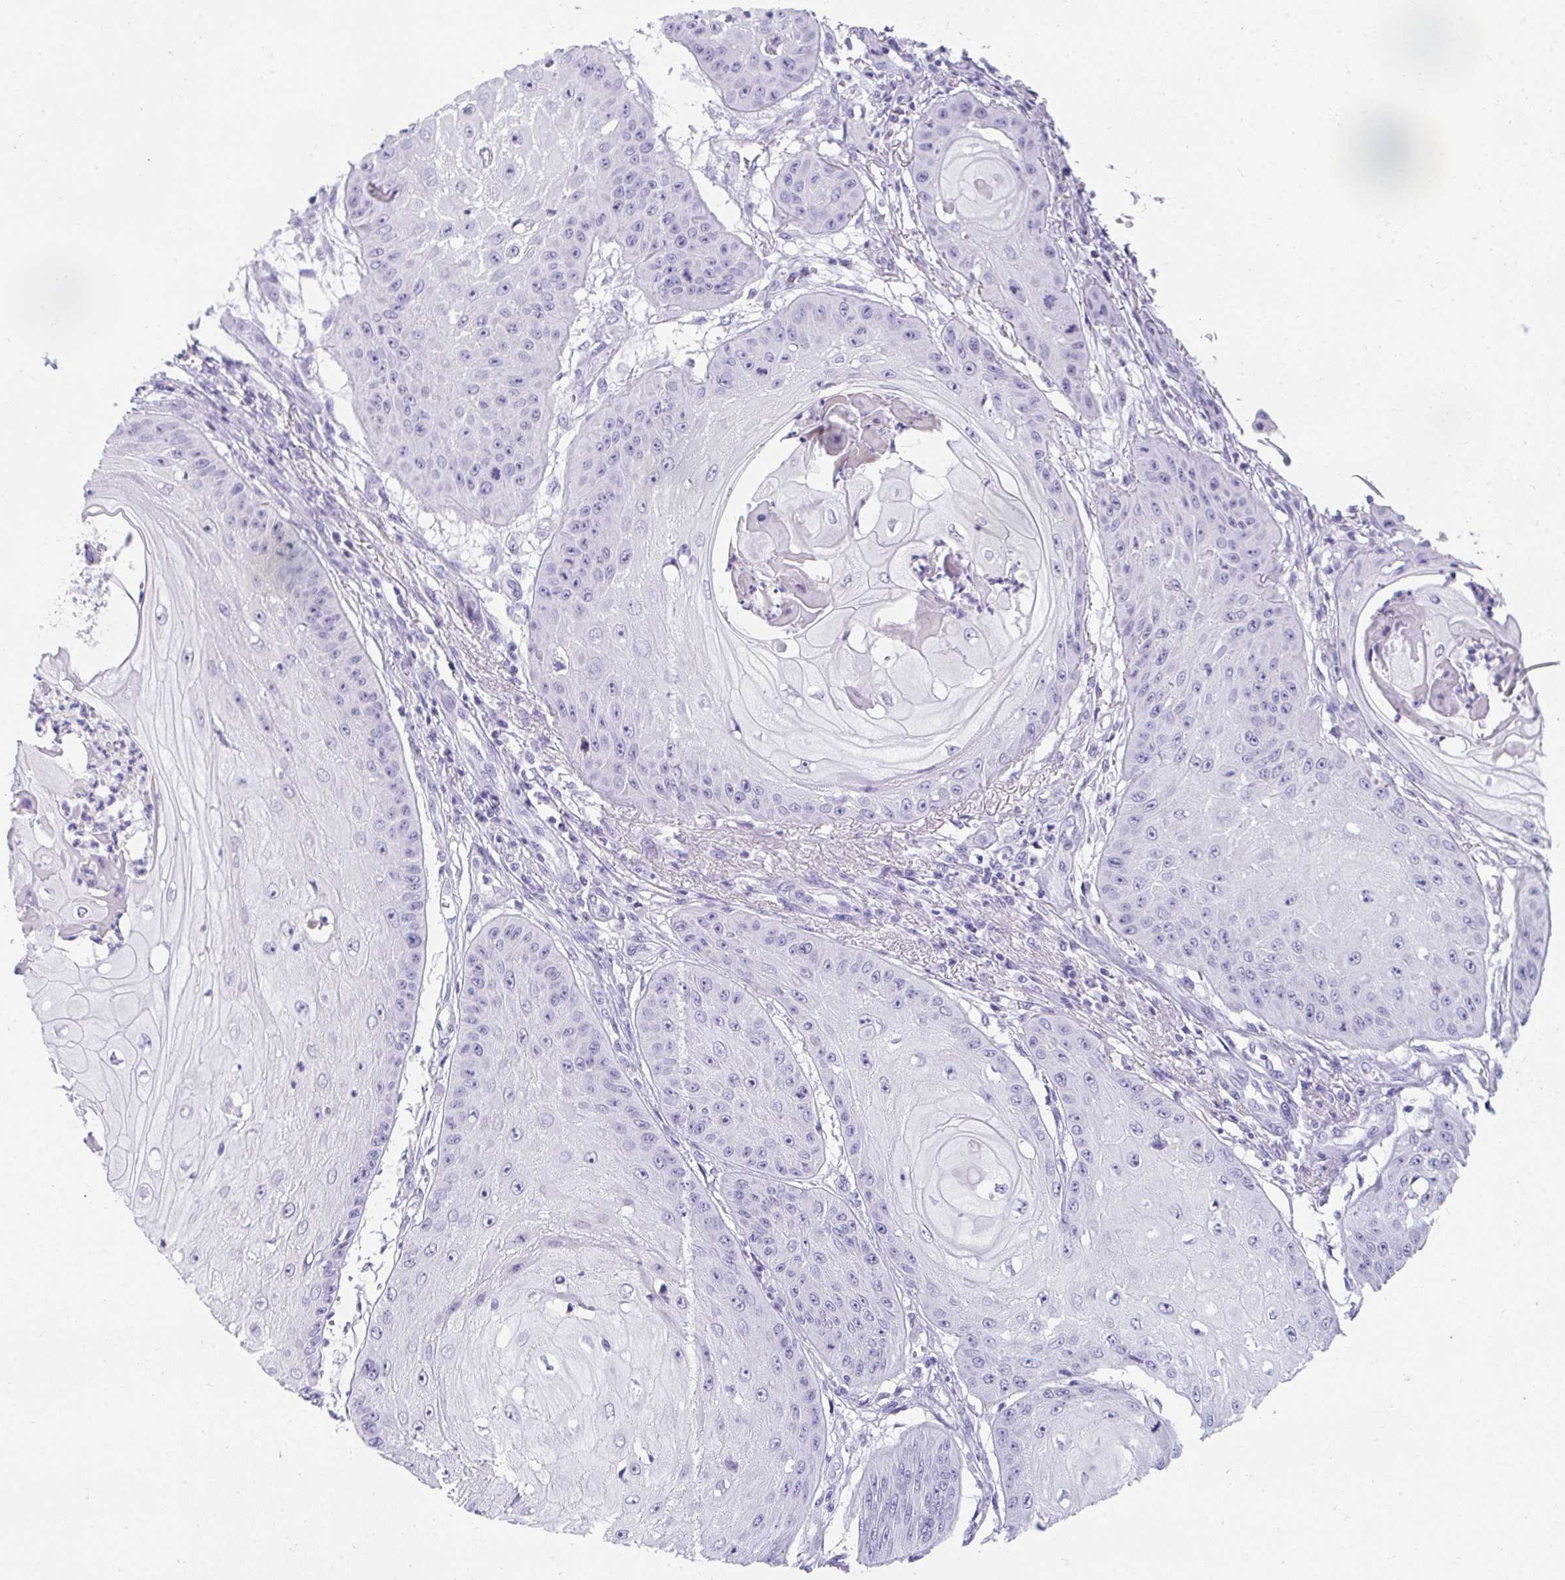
{"staining": {"intensity": "negative", "quantity": "none", "location": "none"}, "tissue": "skin cancer", "cell_type": "Tumor cells", "image_type": "cancer", "snomed": [{"axis": "morphology", "description": "Squamous cell carcinoma, NOS"}, {"axis": "topography", "description": "Skin"}], "caption": "Tumor cells show no significant protein positivity in skin cancer.", "gene": "TTC30B", "patient": {"sex": "male", "age": 70}}